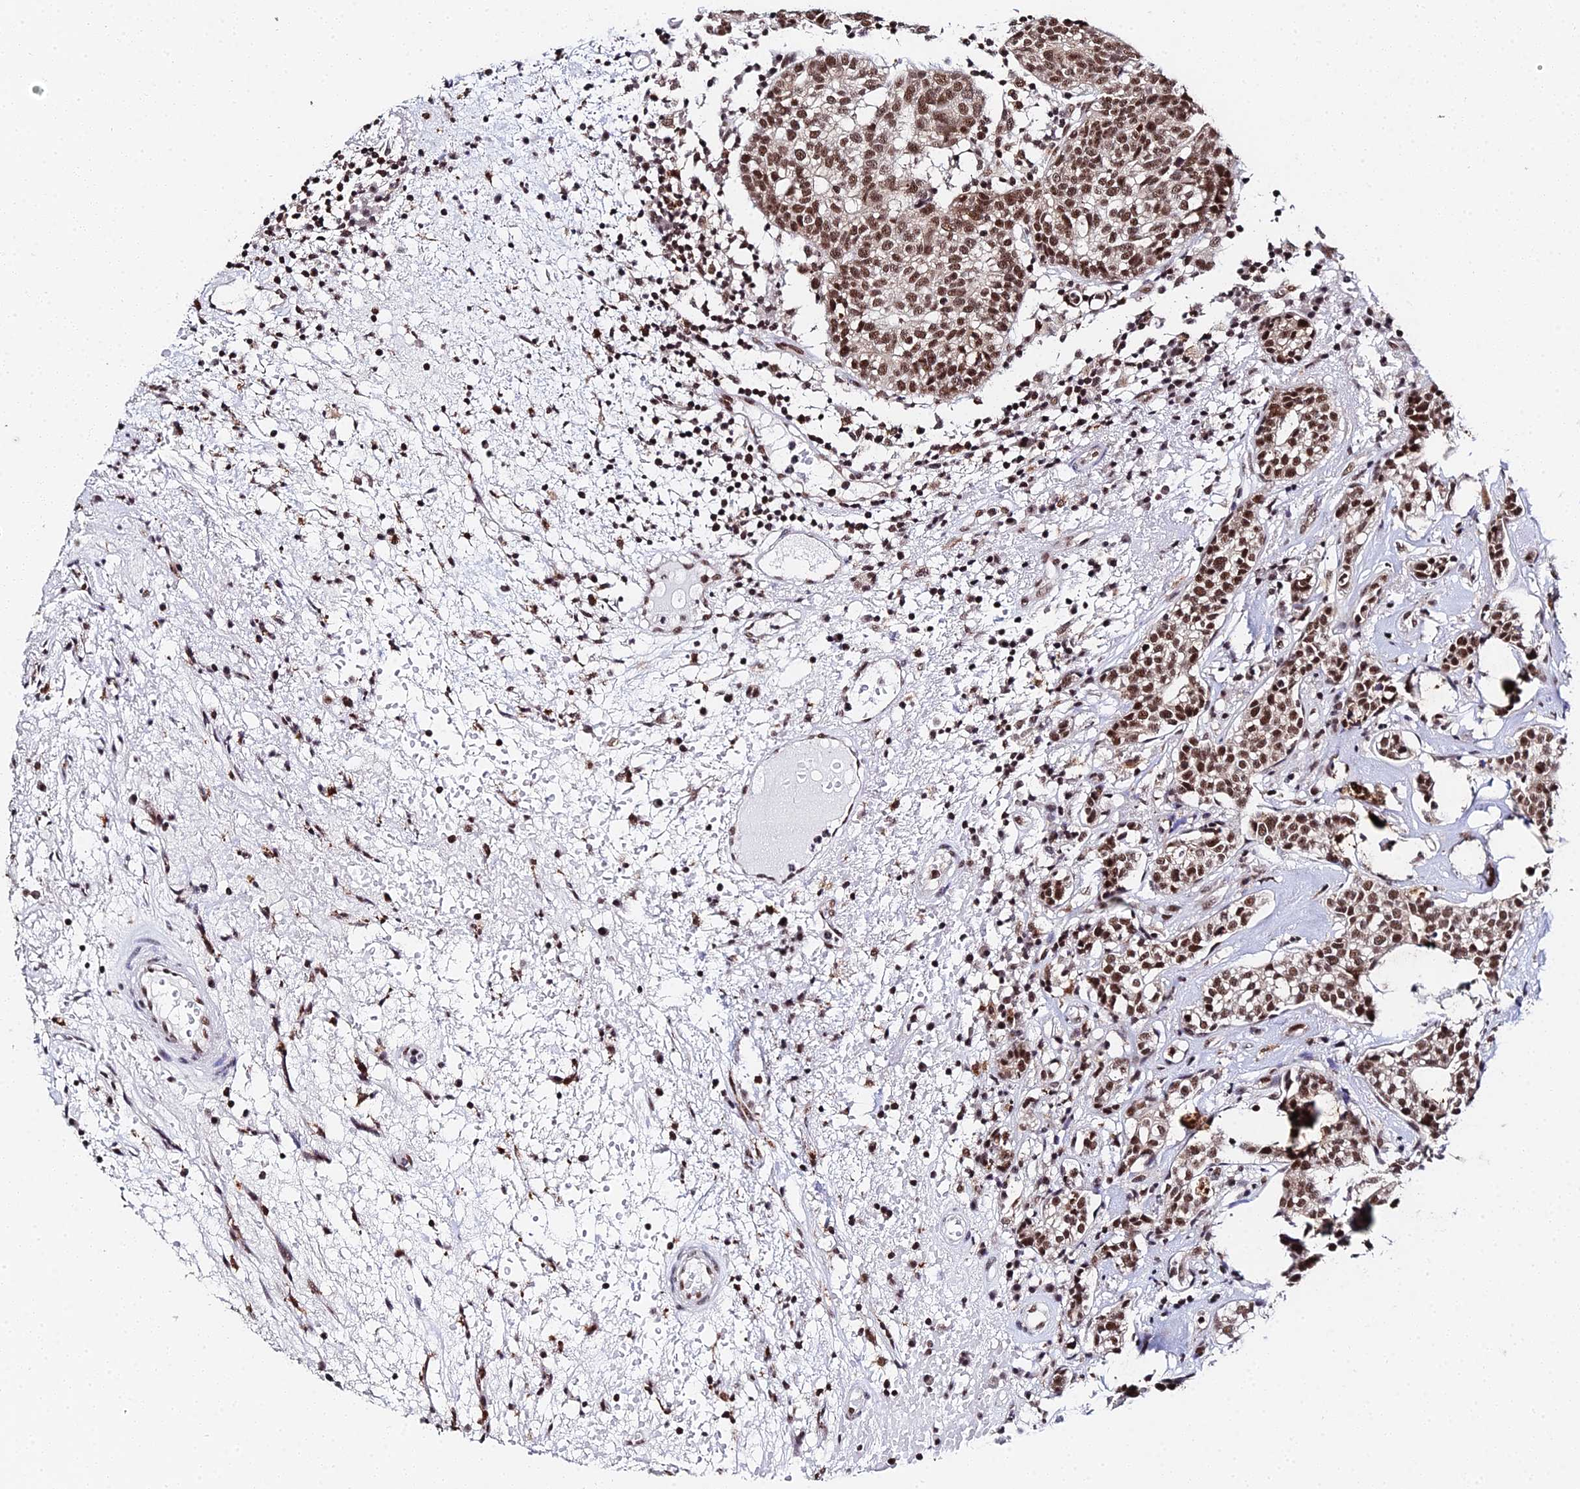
{"staining": {"intensity": "strong", "quantity": ">75%", "location": "nuclear"}, "tissue": "head and neck cancer", "cell_type": "Tumor cells", "image_type": "cancer", "snomed": [{"axis": "morphology", "description": "Adenocarcinoma, NOS"}, {"axis": "topography", "description": "Salivary gland"}, {"axis": "topography", "description": "Head-Neck"}], "caption": "Adenocarcinoma (head and neck) stained with a brown dye displays strong nuclear positive positivity in about >75% of tumor cells.", "gene": "MAGOHB", "patient": {"sex": "female", "age": 65}}